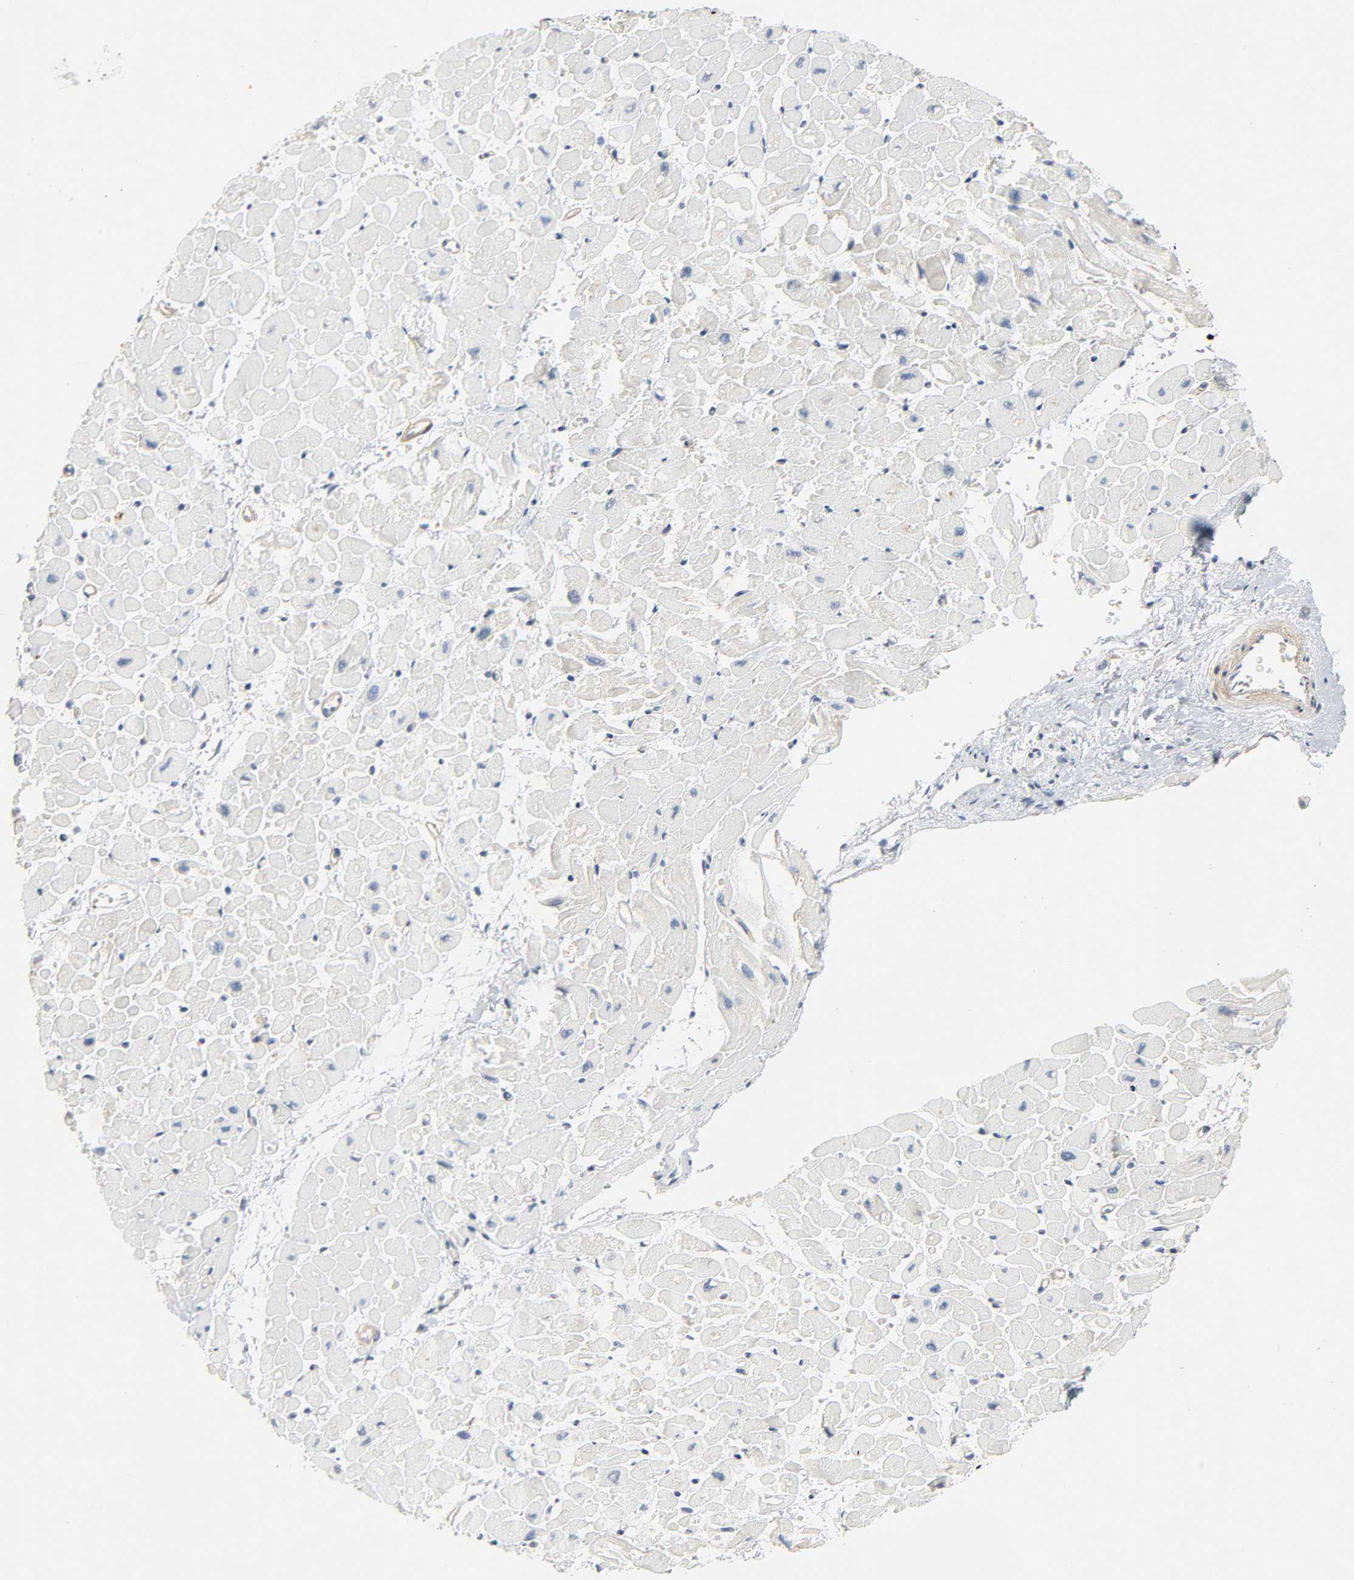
{"staining": {"intensity": "negative", "quantity": "none", "location": "none"}, "tissue": "heart muscle", "cell_type": "Cardiomyocytes", "image_type": "normal", "snomed": [{"axis": "morphology", "description": "Normal tissue, NOS"}, {"axis": "topography", "description": "Heart"}], "caption": "An immunohistochemistry micrograph of unremarkable heart muscle is shown. There is no staining in cardiomyocytes of heart muscle.", "gene": "ARPC1A", "patient": {"sex": "male", "age": 45}}